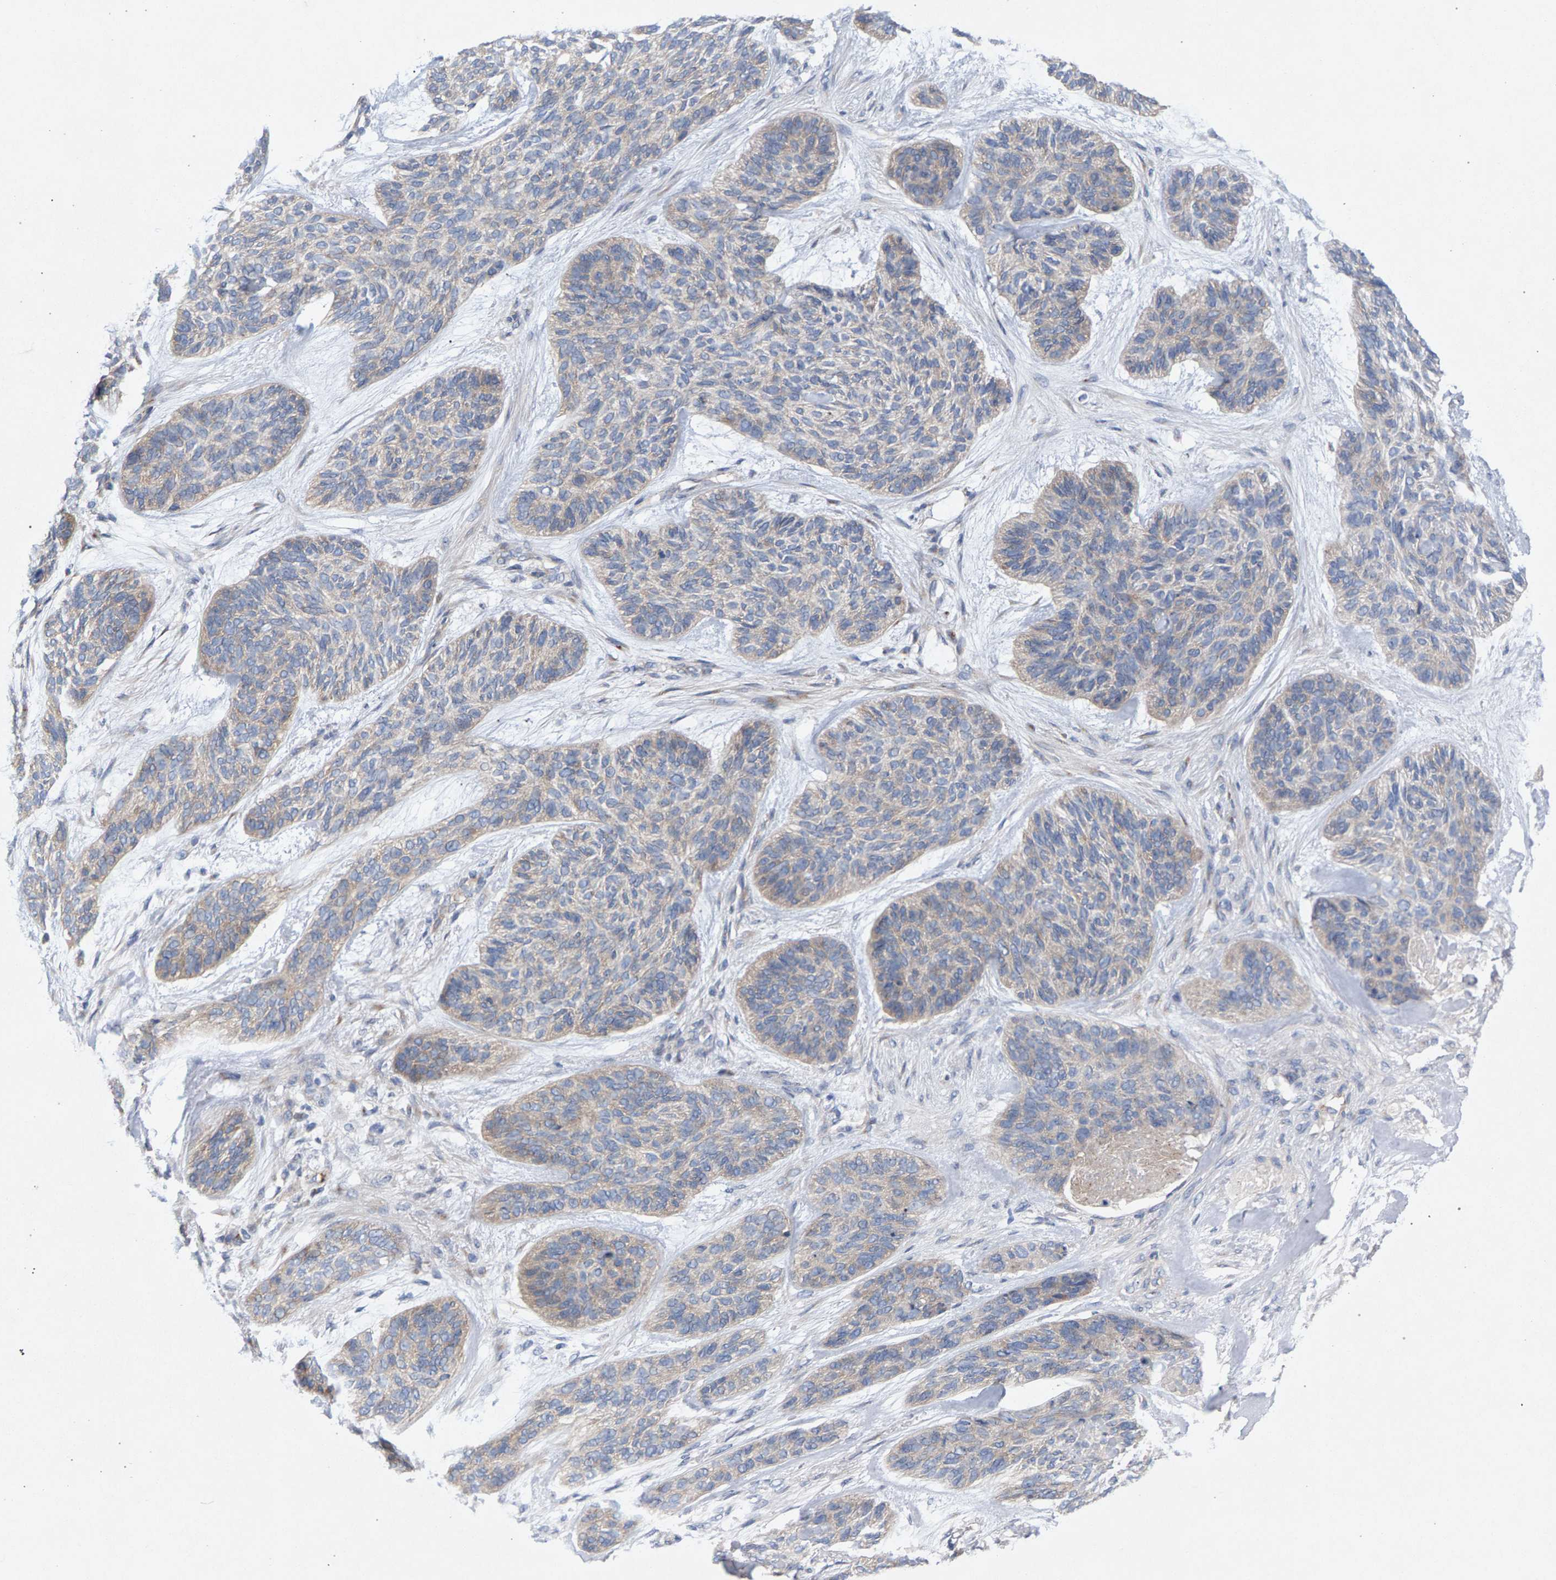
{"staining": {"intensity": "weak", "quantity": "<25%", "location": "cytoplasmic/membranous"}, "tissue": "skin cancer", "cell_type": "Tumor cells", "image_type": "cancer", "snomed": [{"axis": "morphology", "description": "Basal cell carcinoma"}, {"axis": "topography", "description": "Skin"}], "caption": "The image shows no staining of tumor cells in skin cancer (basal cell carcinoma).", "gene": "MAMDC2", "patient": {"sex": "male", "age": 55}}